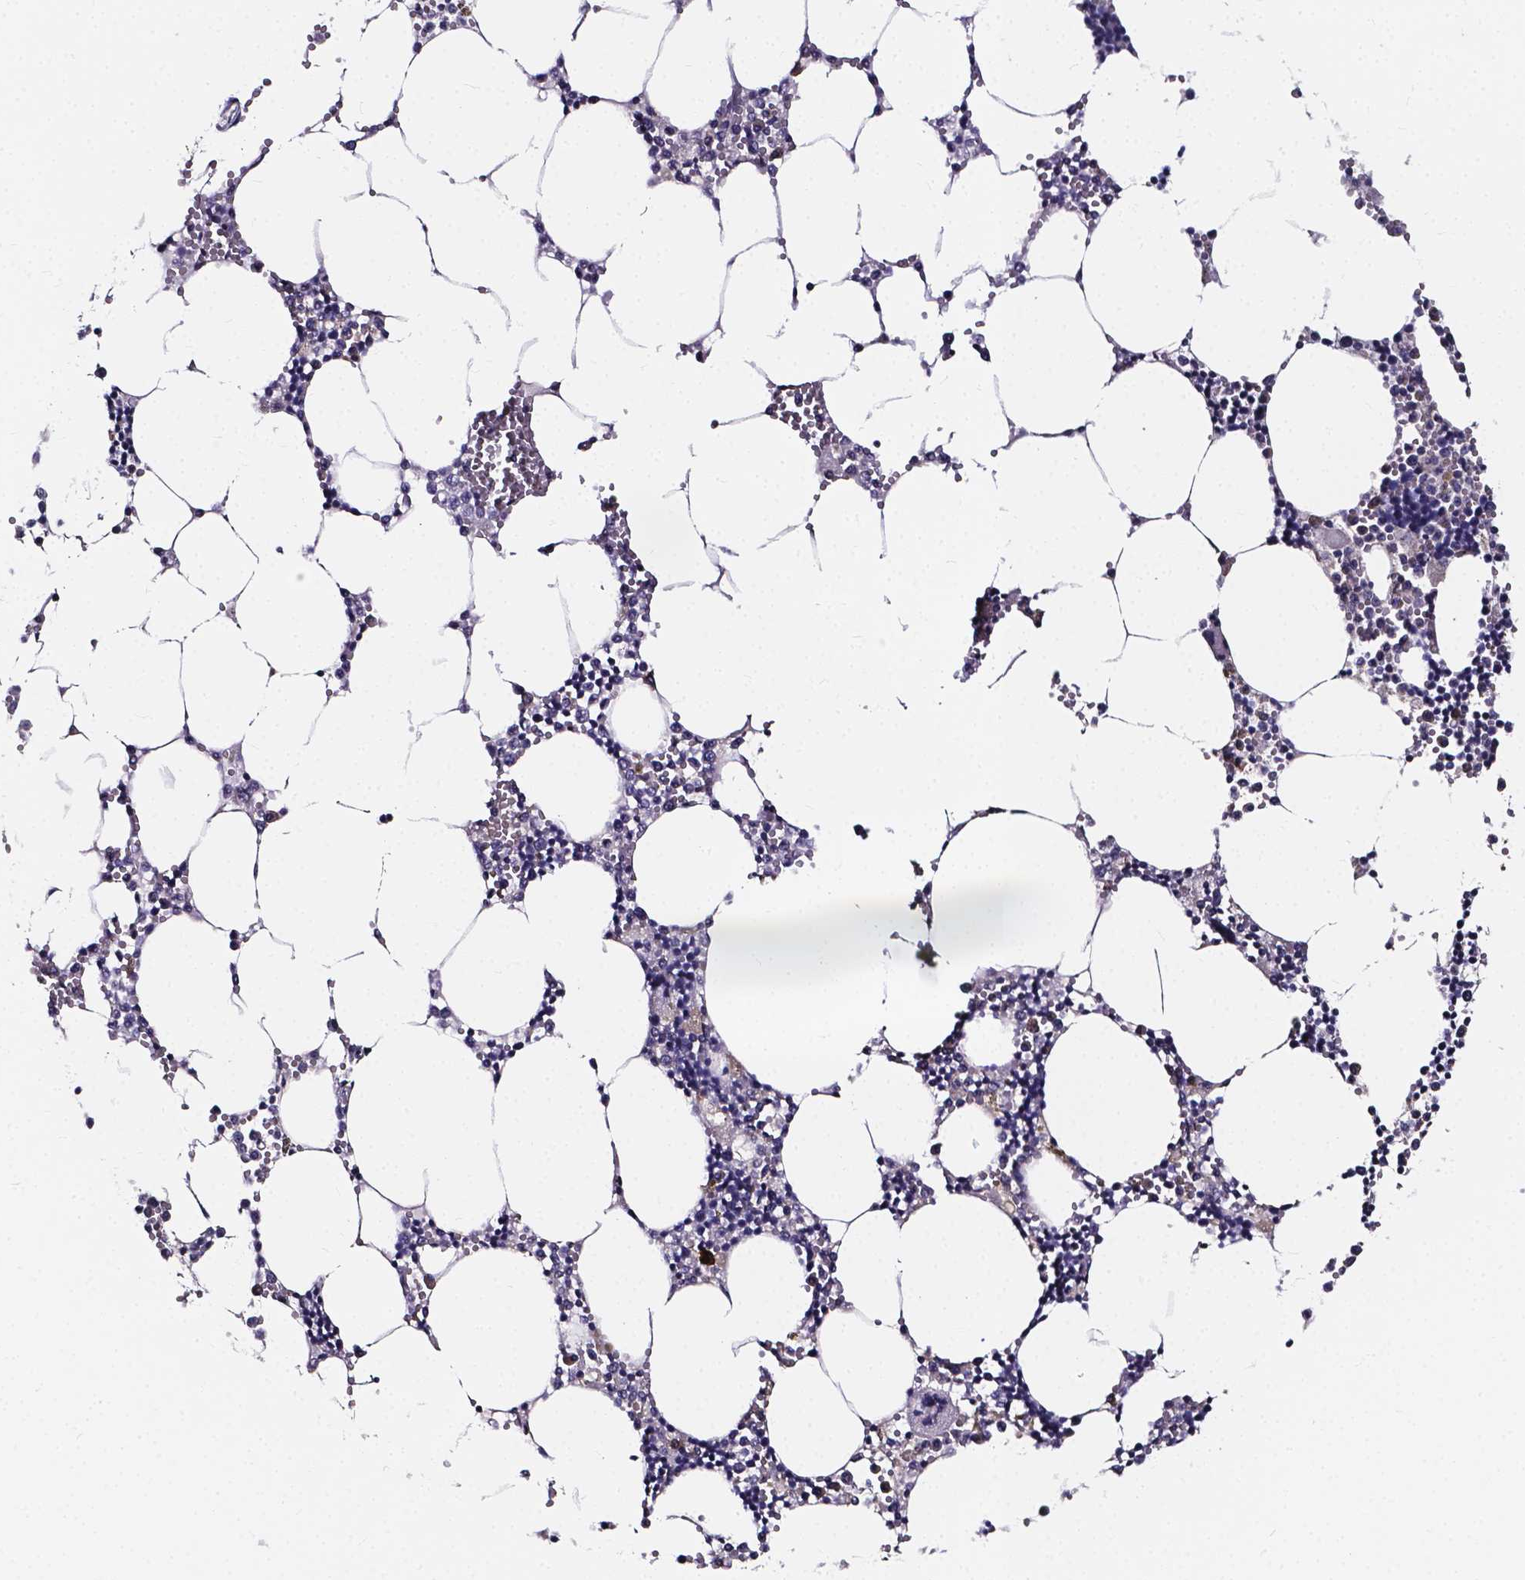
{"staining": {"intensity": "negative", "quantity": "none", "location": "none"}, "tissue": "bone marrow", "cell_type": "Hematopoietic cells", "image_type": "normal", "snomed": [{"axis": "morphology", "description": "Normal tissue, NOS"}, {"axis": "topography", "description": "Bone marrow"}], "caption": "Unremarkable bone marrow was stained to show a protein in brown. There is no significant staining in hematopoietic cells. (Brightfield microscopy of DAB (3,3'-diaminobenzidine) IHC at high magnification).", "gene": "SPOCD1", "patient": {"sex": "male", "age": 54}}